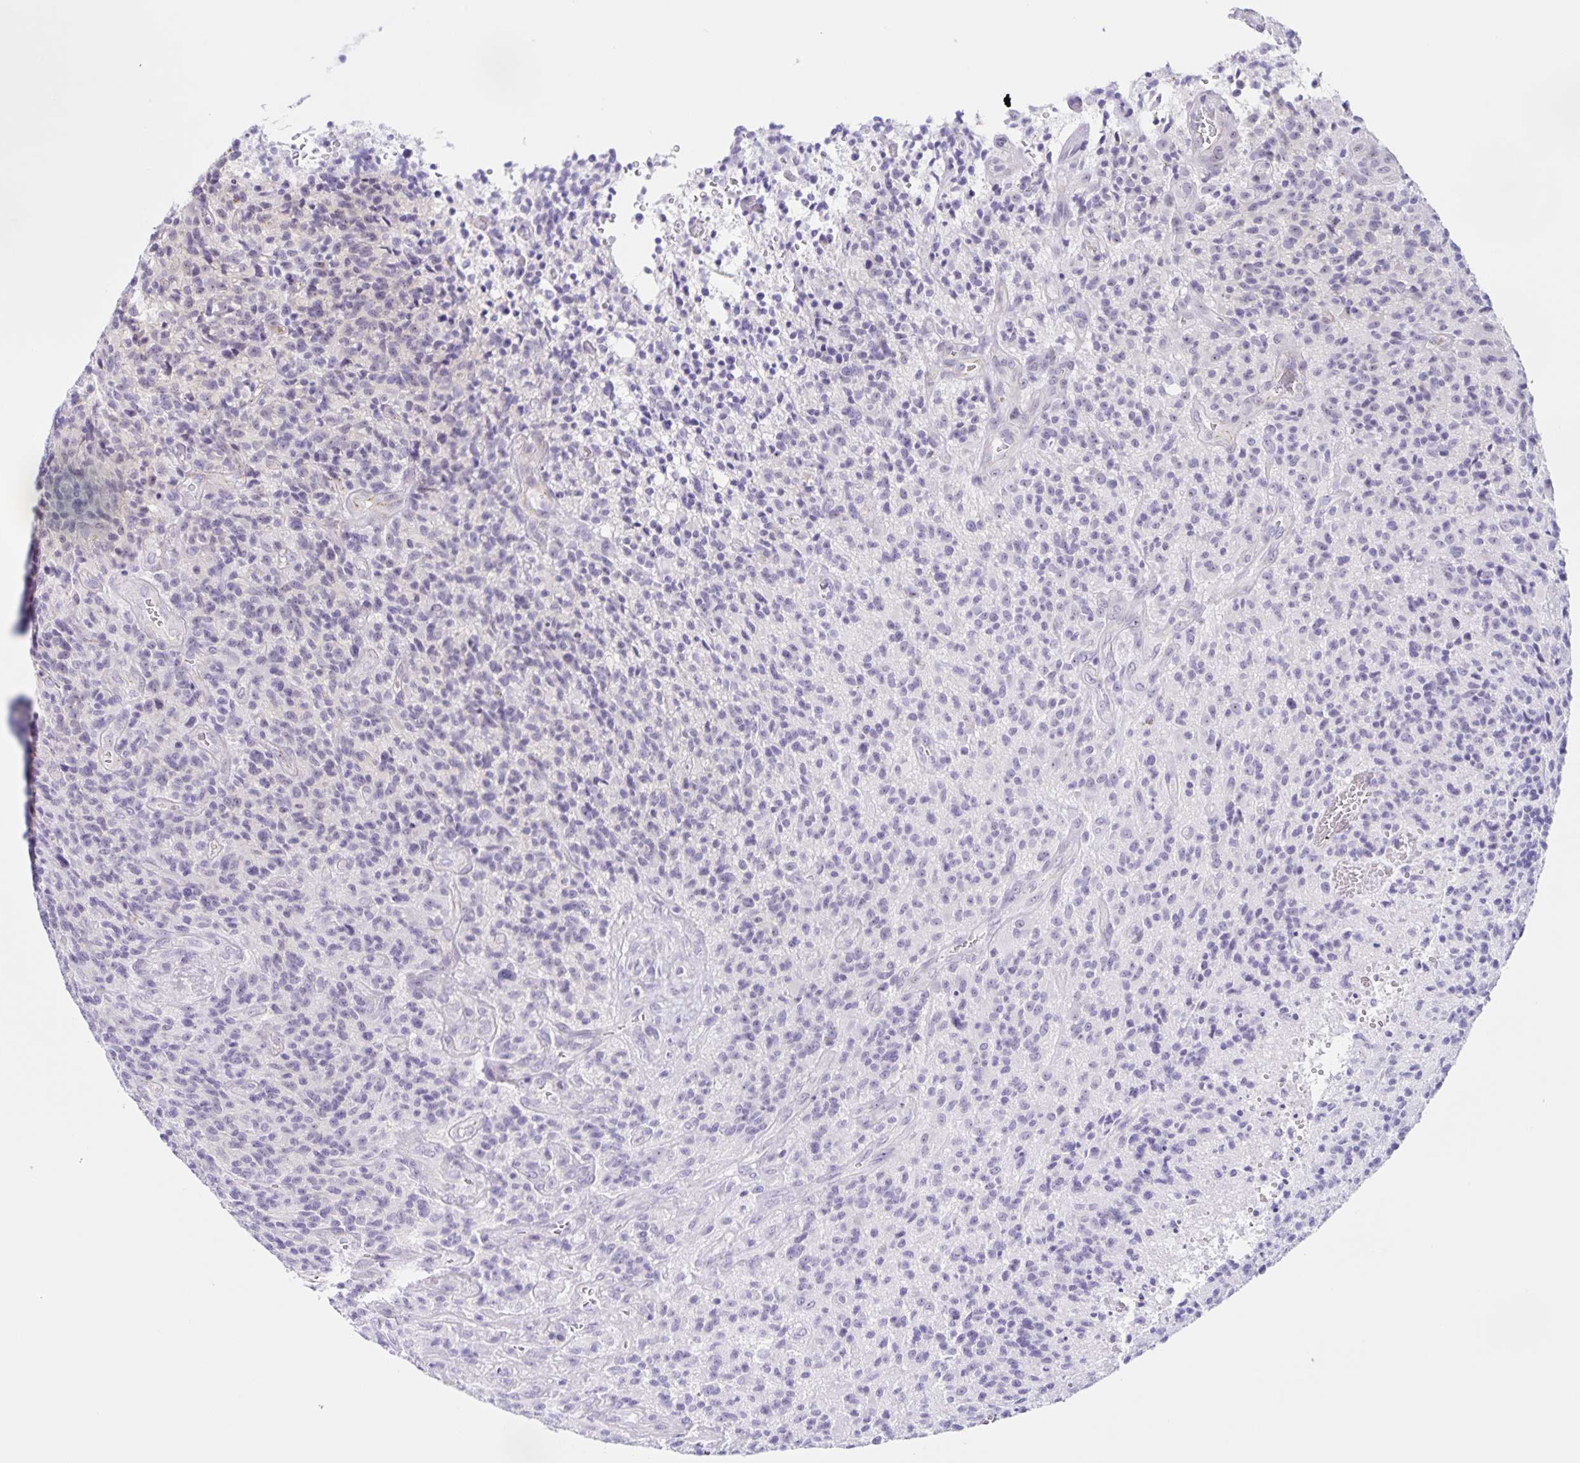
{"staining": {"intensity": "negative", "quantity": "none", "location": "none"}, "tissue": "glioma", "cell_type": "Tumor cells", "image_type": "cancer", "snomed": [{"axis": "morphology", "description": "Glioma, malignant, High grade"}, {"axis": "topography", "description": "Brain"}], "caption": "Image shows no protein staining in tumor cells of malignant glioma (high-grade) tissue.", "gene": "FAM170A", "patient": {"sex": "male", "age": 76}}